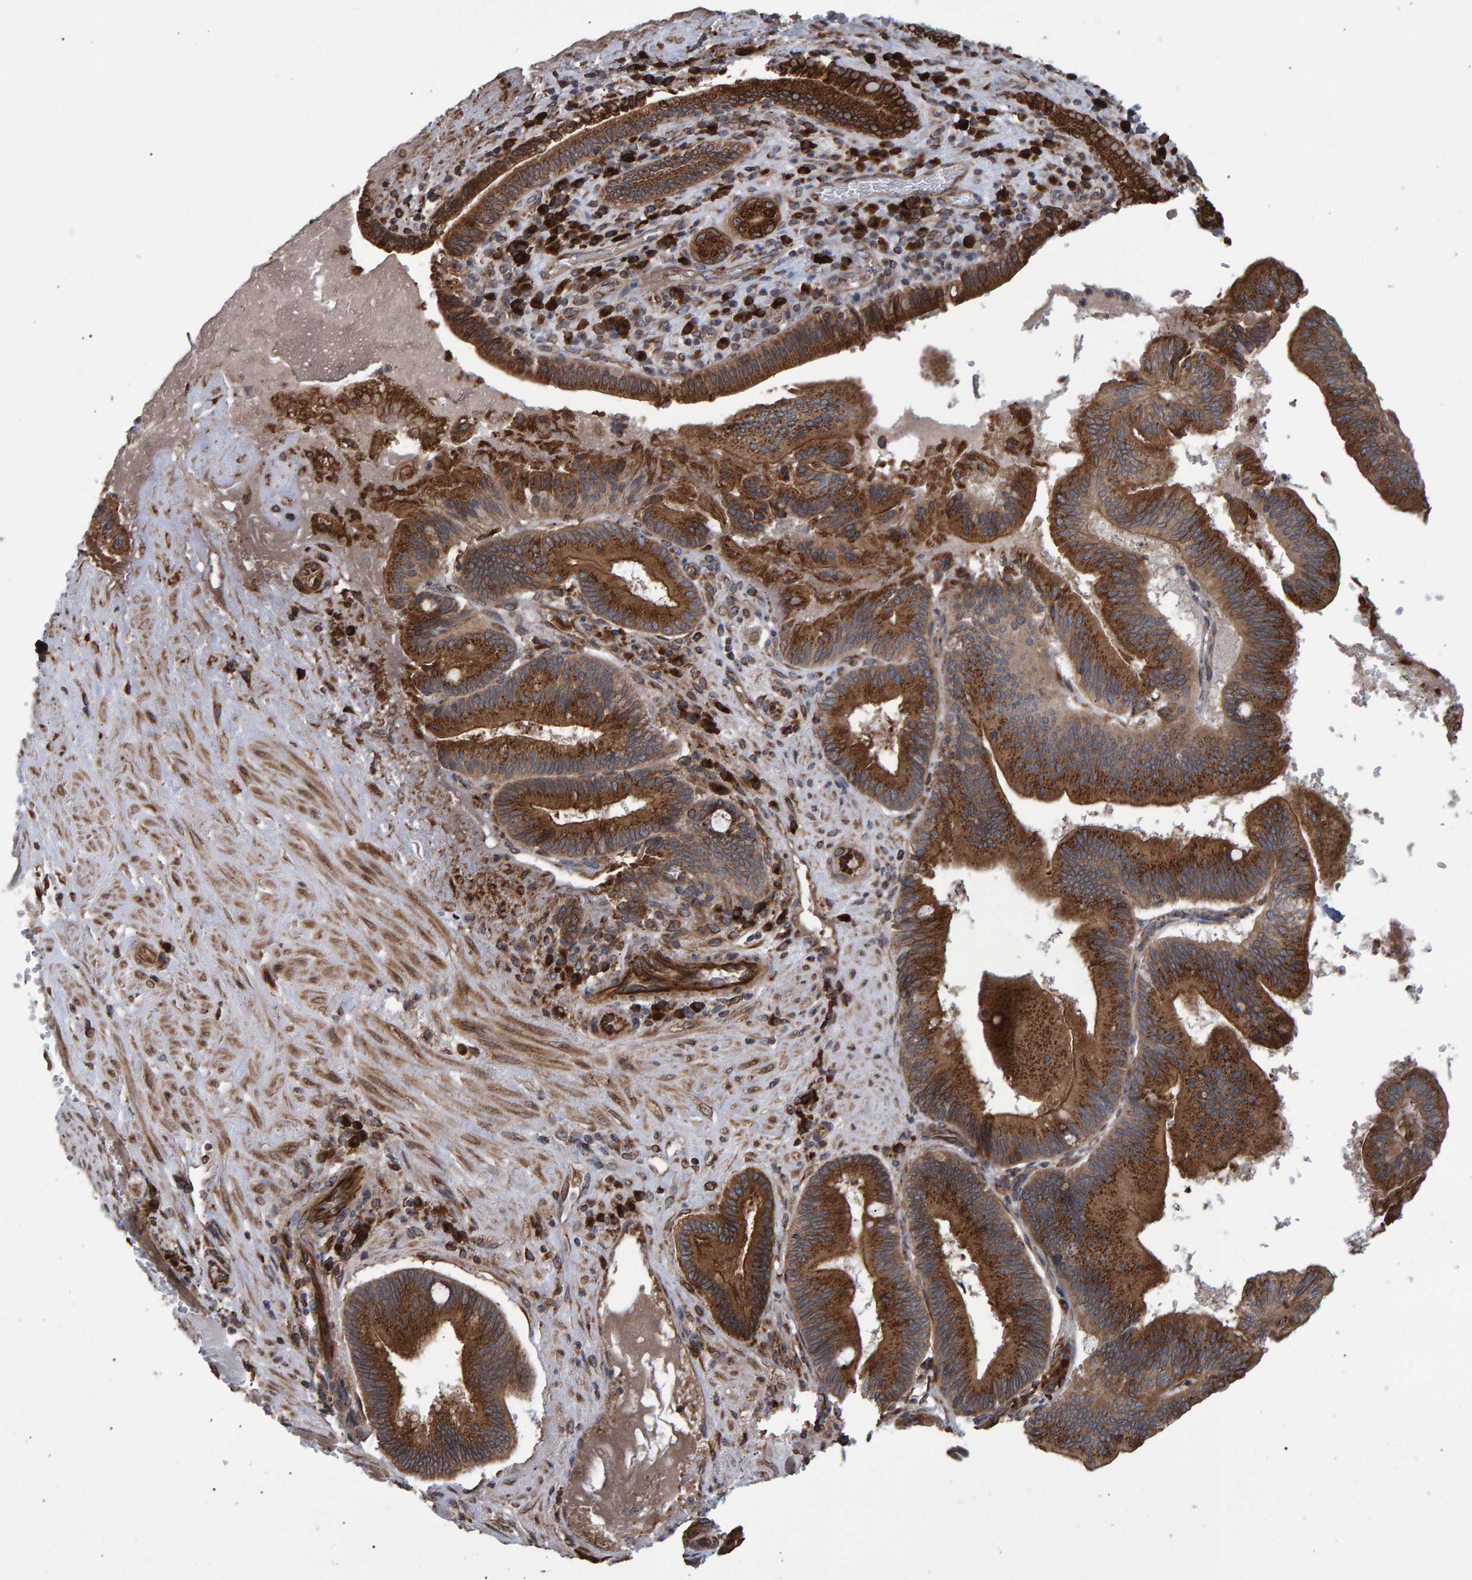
{"staining": {"intensity": "strong", "quantity": ">75%", "location": "cytoplasmic/membranous"}, "tissue": "pancreatic cancer", "cell_type": "Tumor cells", "image_type": "cancer", "snomed": [{"axis": "morphology", "description": "Adenocarcinoma, NOS"}, {"axis": "topography", "description": "Pancreas"}], "caption": "Immunohistochemistry (IHC) of human pancreatic cancer (adenocarcinoma) demonstrates high levels of strong cytoplasmic/membranous expression in about >75% of tumor cells.", "gene": "FAM117A", "patient": {"sex": "male", "age": 82}}